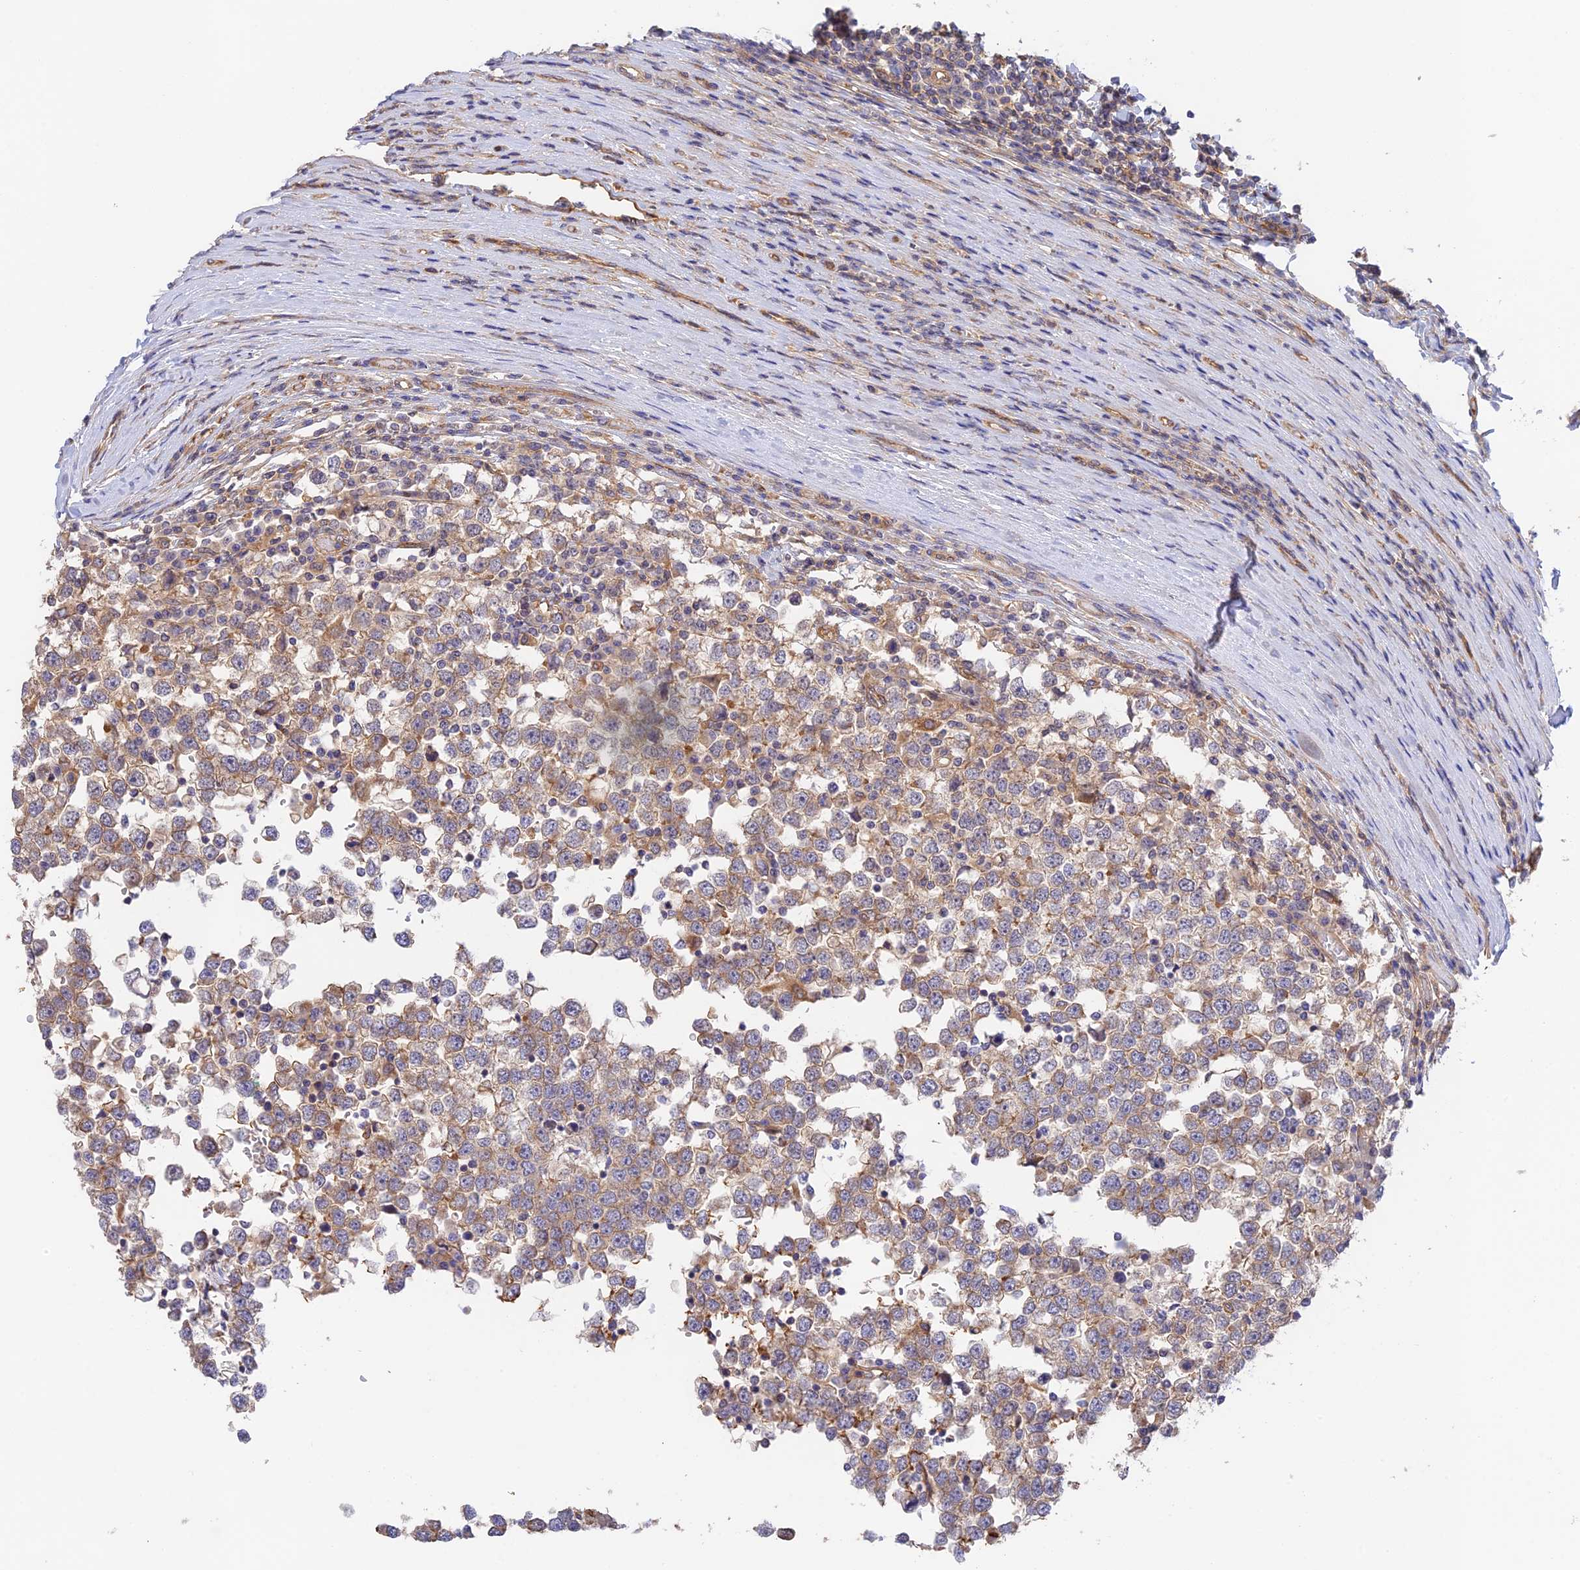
{"staining": {"intensity": "weak", "quantity": "25%-75%", "location": "cytoplasmic/membranous"}, "tissue": "testis cancer", "cell_type": "Tumor cells", "image_type": "cancer", "snomed": [{"axis": "morphology", "description": "Seminoma, NOS"}, {"axis": "topography", "description": "Testis"}], "caption": "Brown immunohistochemical staining in testis cancer demonstrates weak cytoplasmic/membranous staining in about 25%-75% of tumor cells.", "gene": "MYO9A", "patient": {"sex": "male", "age": 65}}